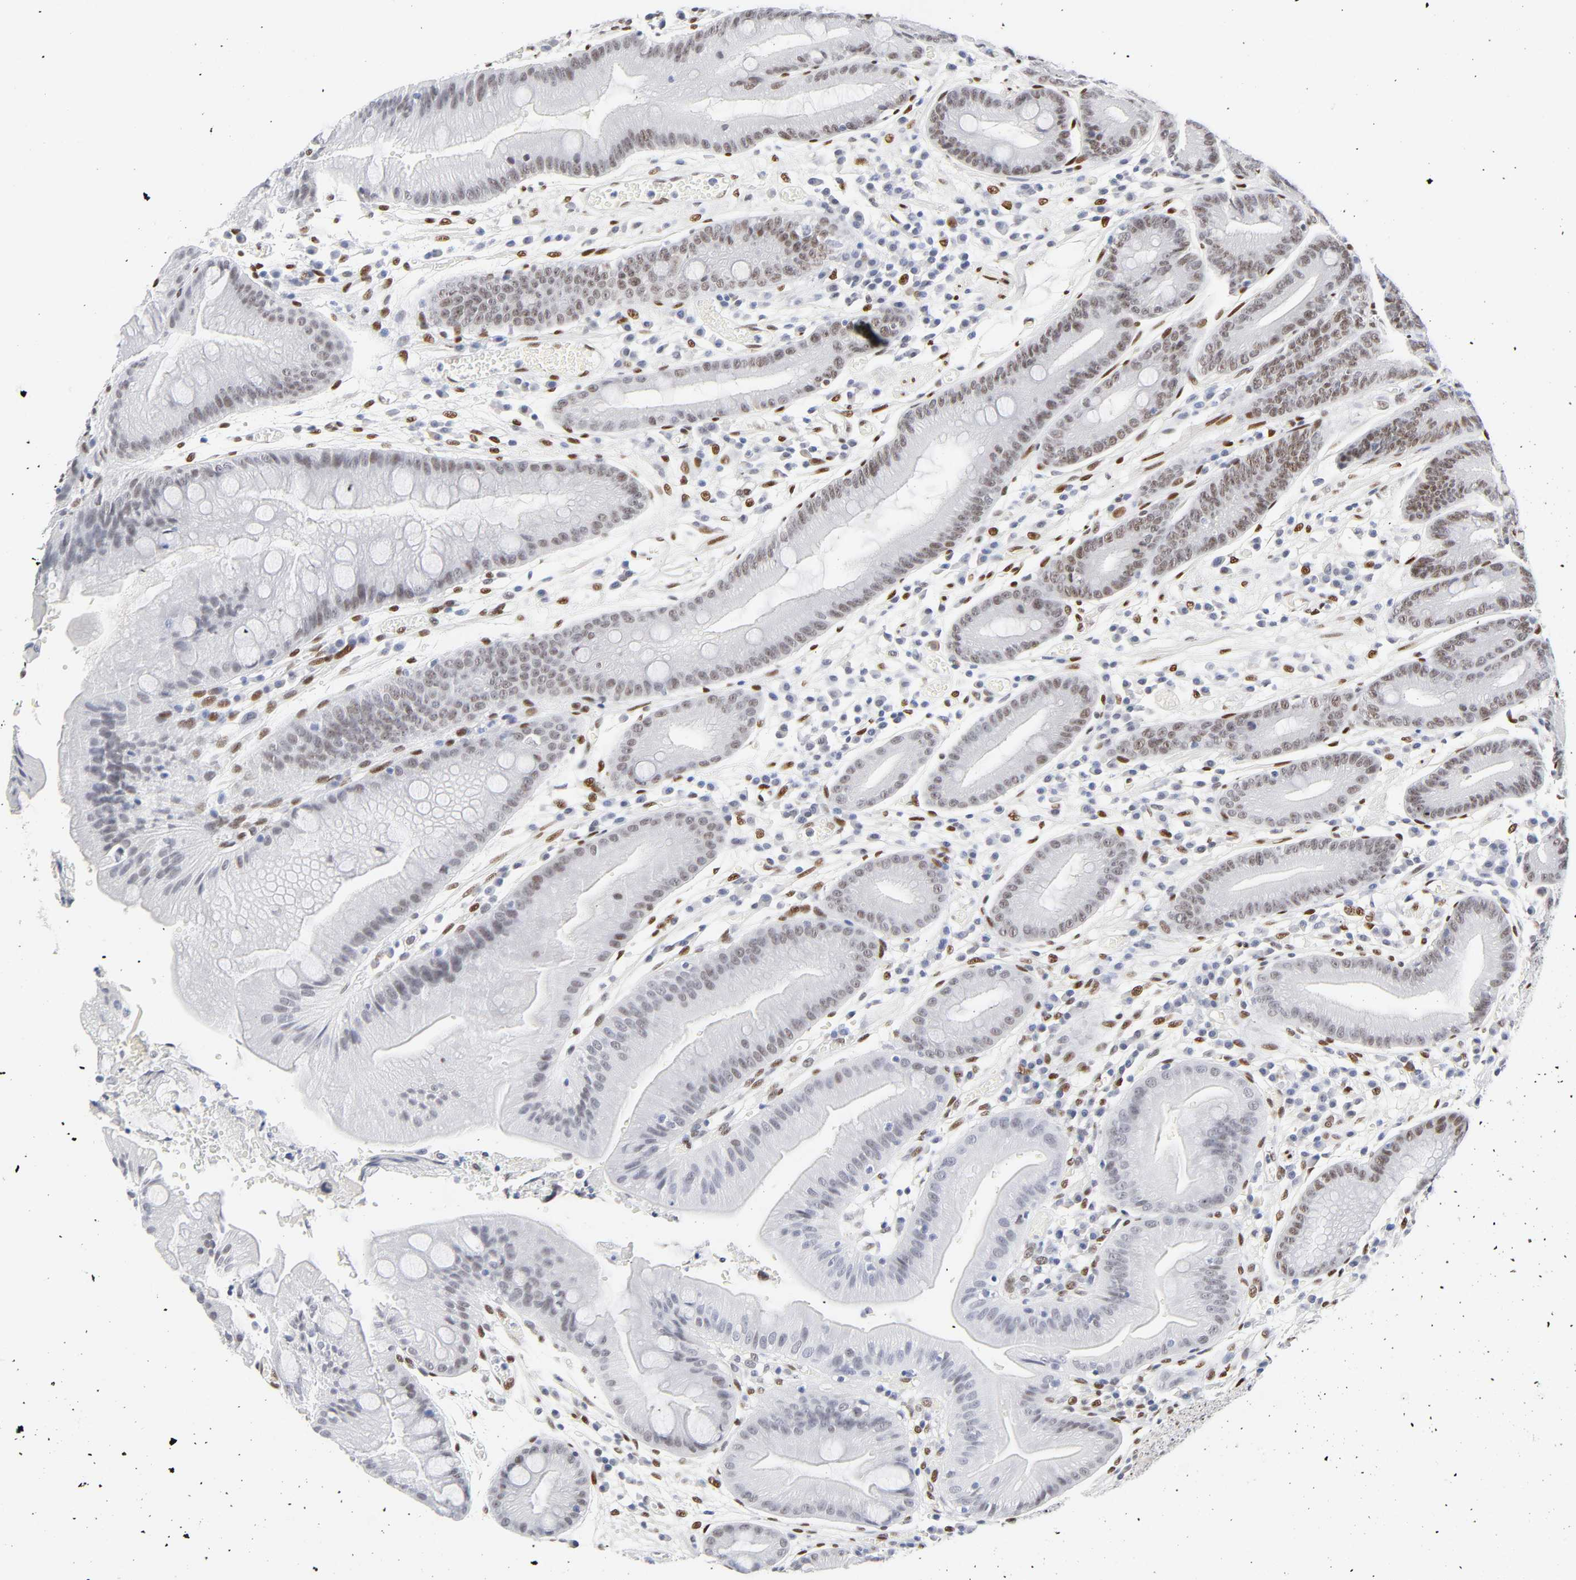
{"staining": {"intensity": "moderate", "quantity": ">75%", "location": "nuclear"}, "tissue": "stomach", "cell_type": "Glandular cells", "image_type": "normal", "snomed": [{"axis": "morphology", "description": "Normal tissue, NOS"}, {"axis": "morphology", "description": "Inflammation, NOS"}, {"axis": "topography", "description": "Stomach, lower"}], "caption": "Protein expression analysis of benign human stomach reveals moderate nuclear positivity in about >75% of glandular cells. Using DAB (brown) and hematoxylin (blue) stains, captured at high magnification using brightfield microscopy.", "gene": "NFIC", "patient": {"sex": "male", "age": 59}}